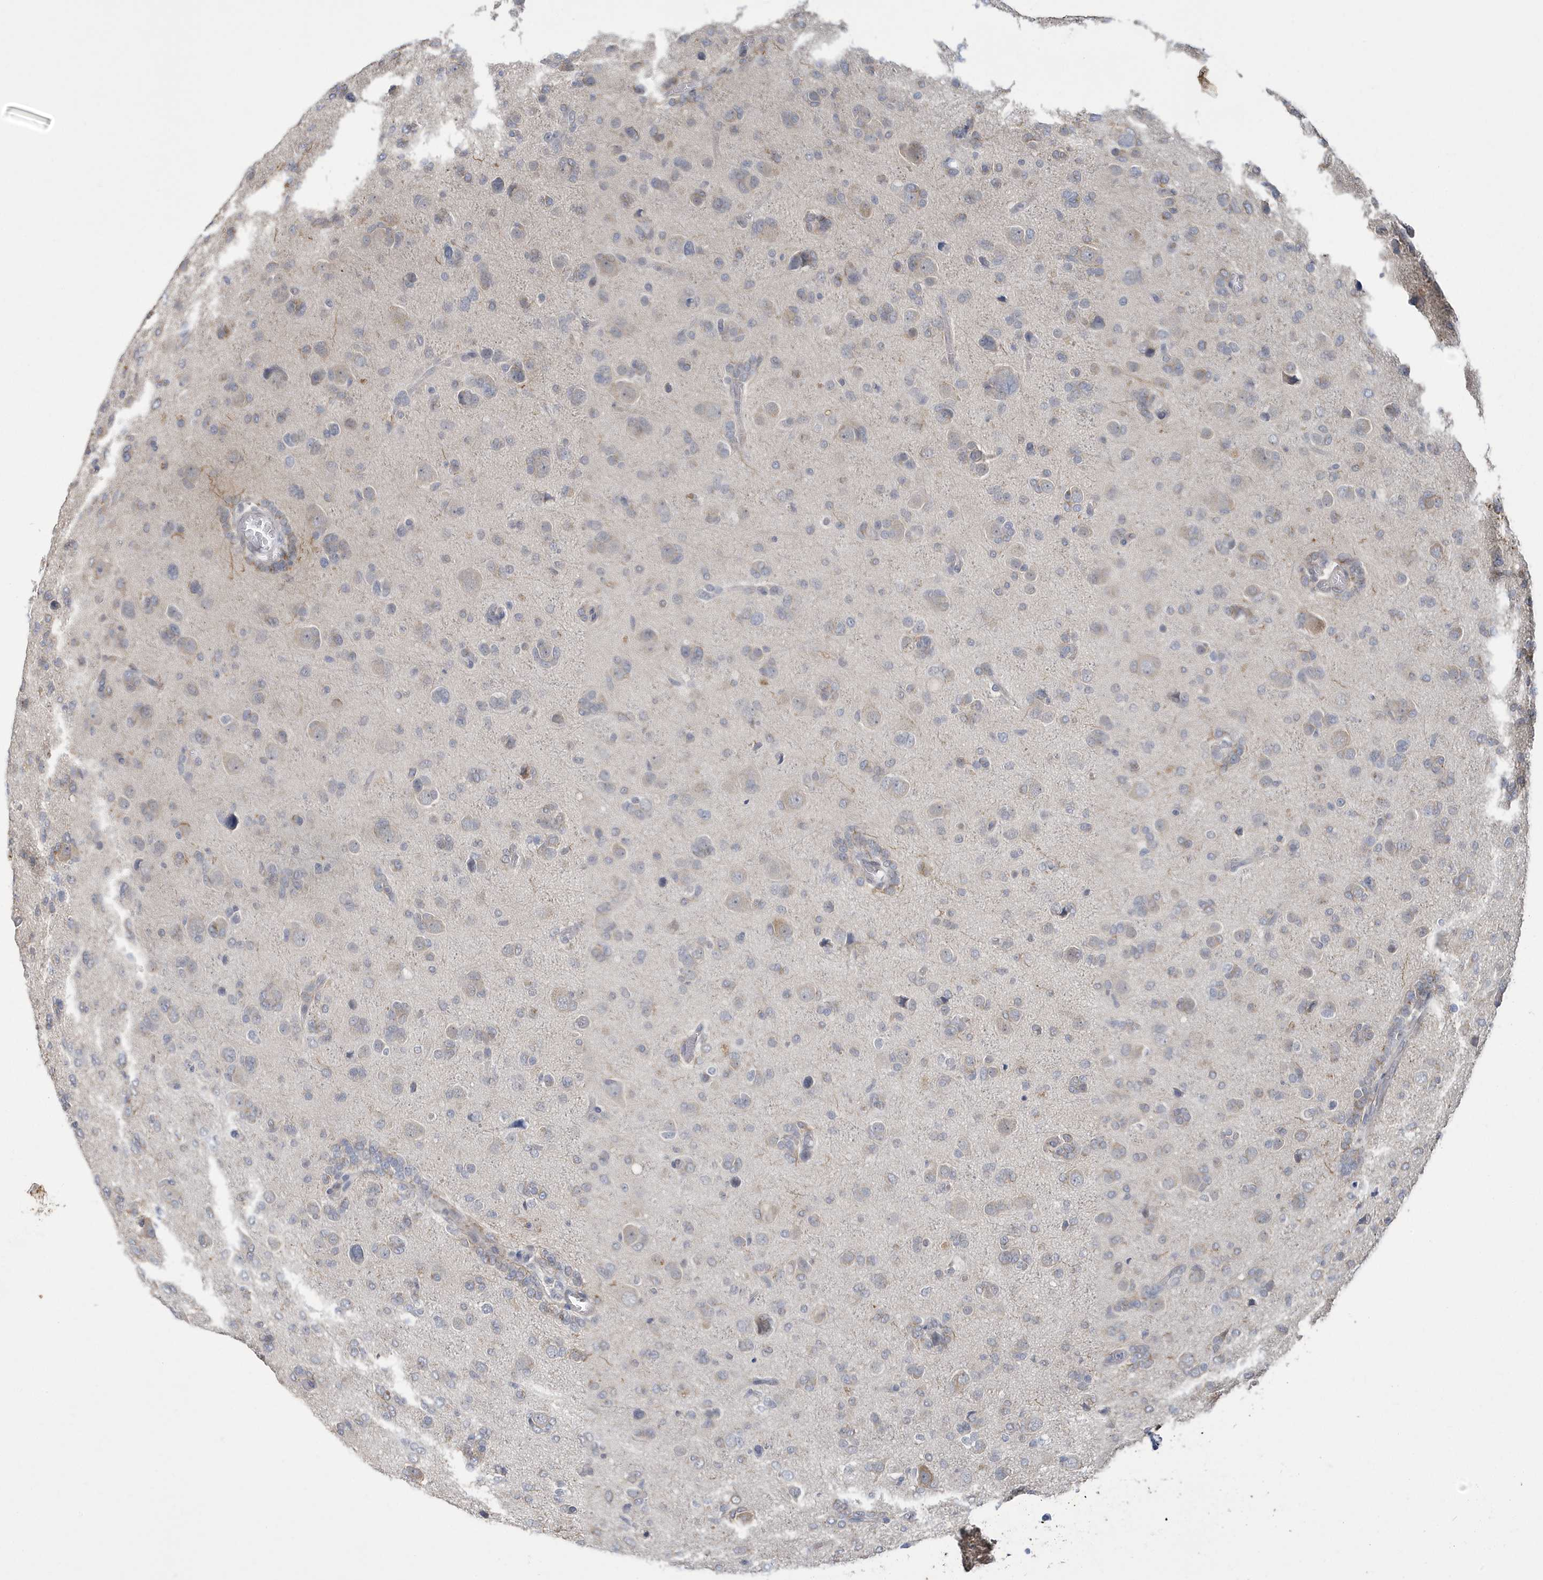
{"staining": {"intensity": "weak", "quantity": "<25%", "location": "cytoplasmic/membranous"}, "tissue": "glioma", "cell_type": "Tumor cells", "image_type": "cancer", "snomed": [{"axis": "morphology", "description": "Glioma, malignant, High grade"}, {"axis": "topography", "description": "Brain"}], "caption": "Glioma was stained to show a protein in brown. There is no significant expression in tumor cells.", "gene": "ZNF654", "patient": {"sex": "female", "age": 59}}